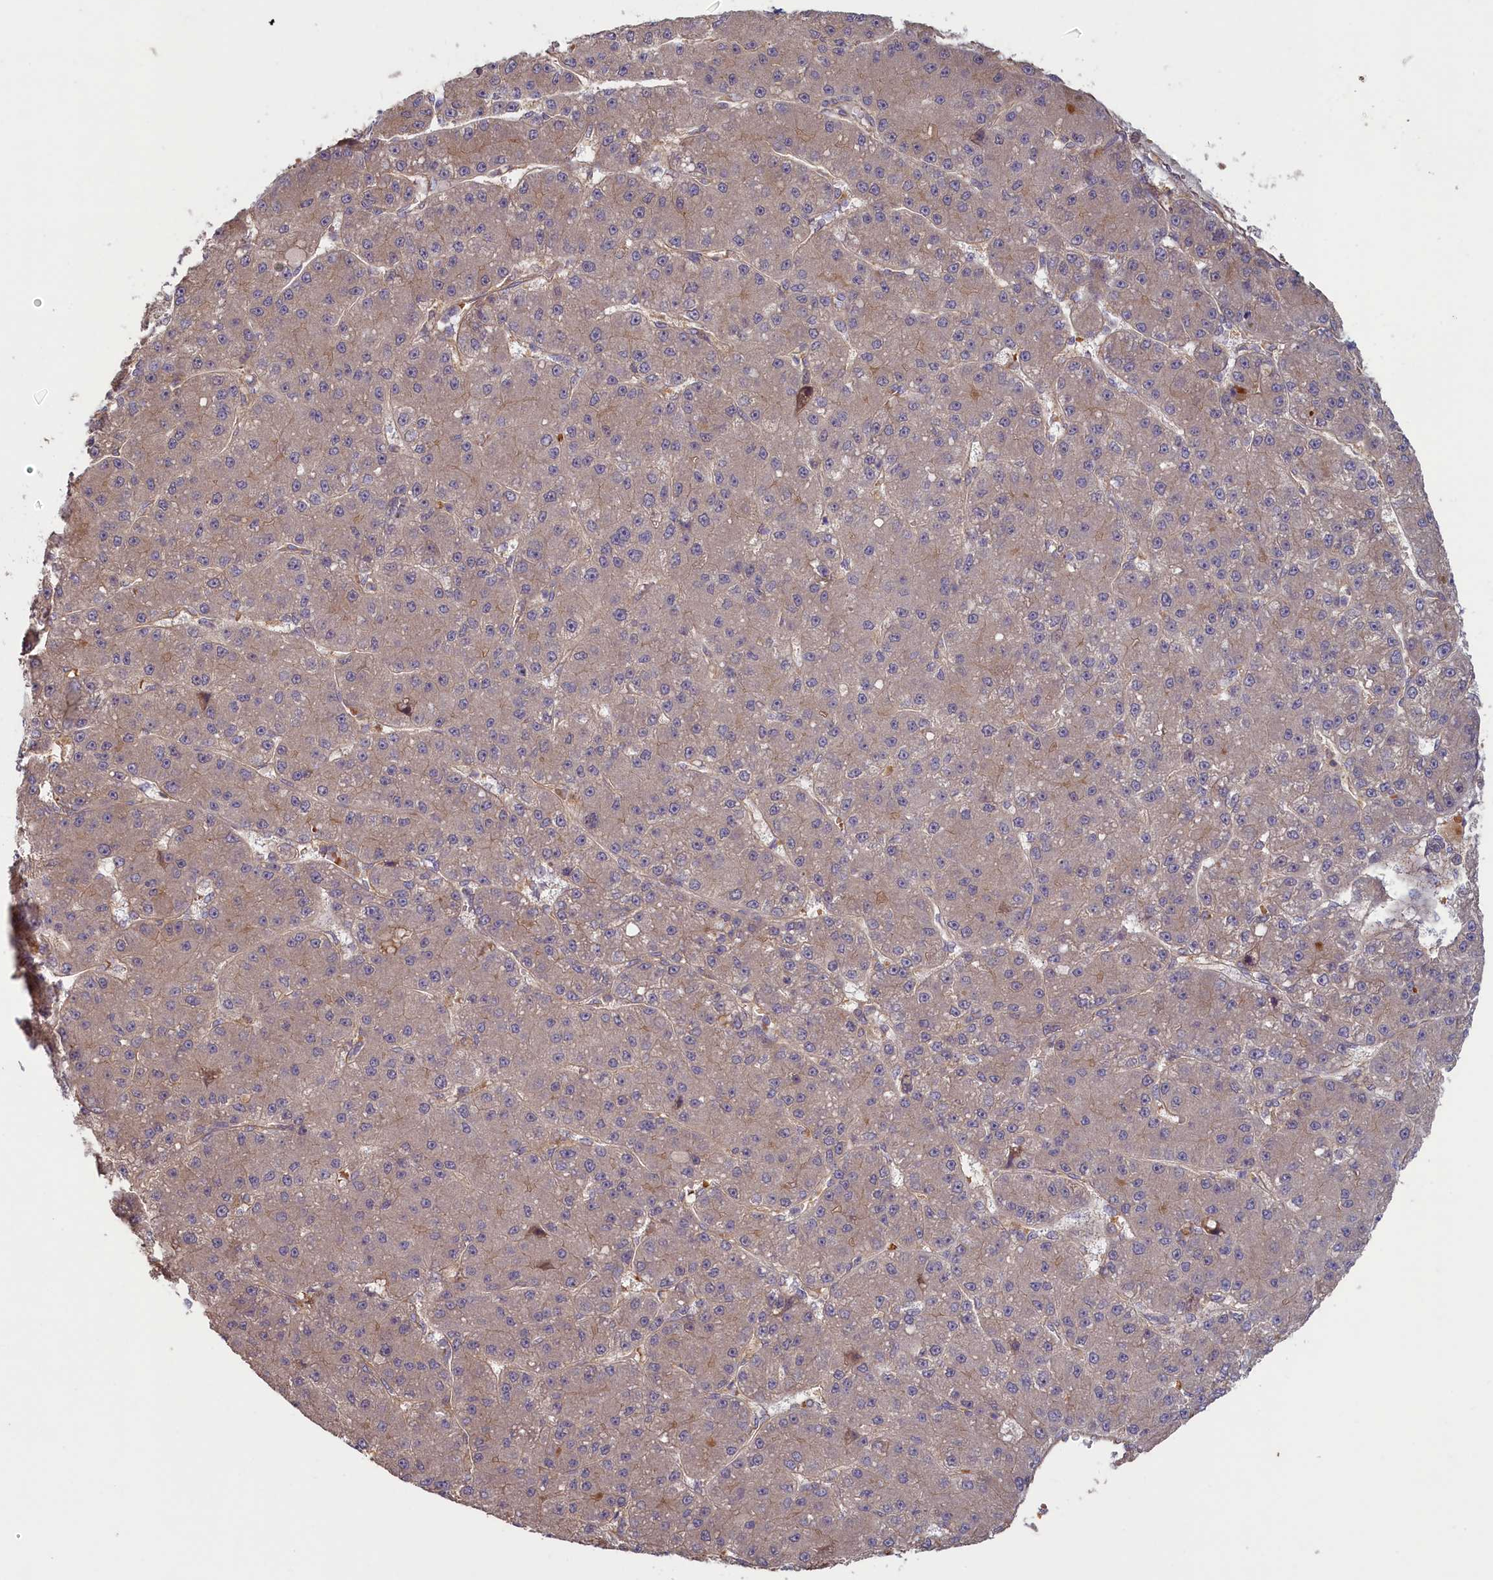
{"staining": {"intensity": "weak", "quantity": "25%-75%", "location": "cytoplasmic/membranous"}, "tissue": "liver cancer", "cell_type": "Tumor cells", "image_type": "cancer", "snomed": [{"axis": "morphology", "description": "Carcinoma, Hepatocellular, NOS"}, {"axis": "topography", "description": "Liver"}], "caption": "IHC photomicrograph of human hepatocellular carcinoma (liver) stained for a protein (brown), which reveals low levels of weak cytoplasmic/membranous expression in approximately 25%-75% of tumor cells.", "gene": "CIAO2B", "patient": {"sex": "male", "age": 67}}